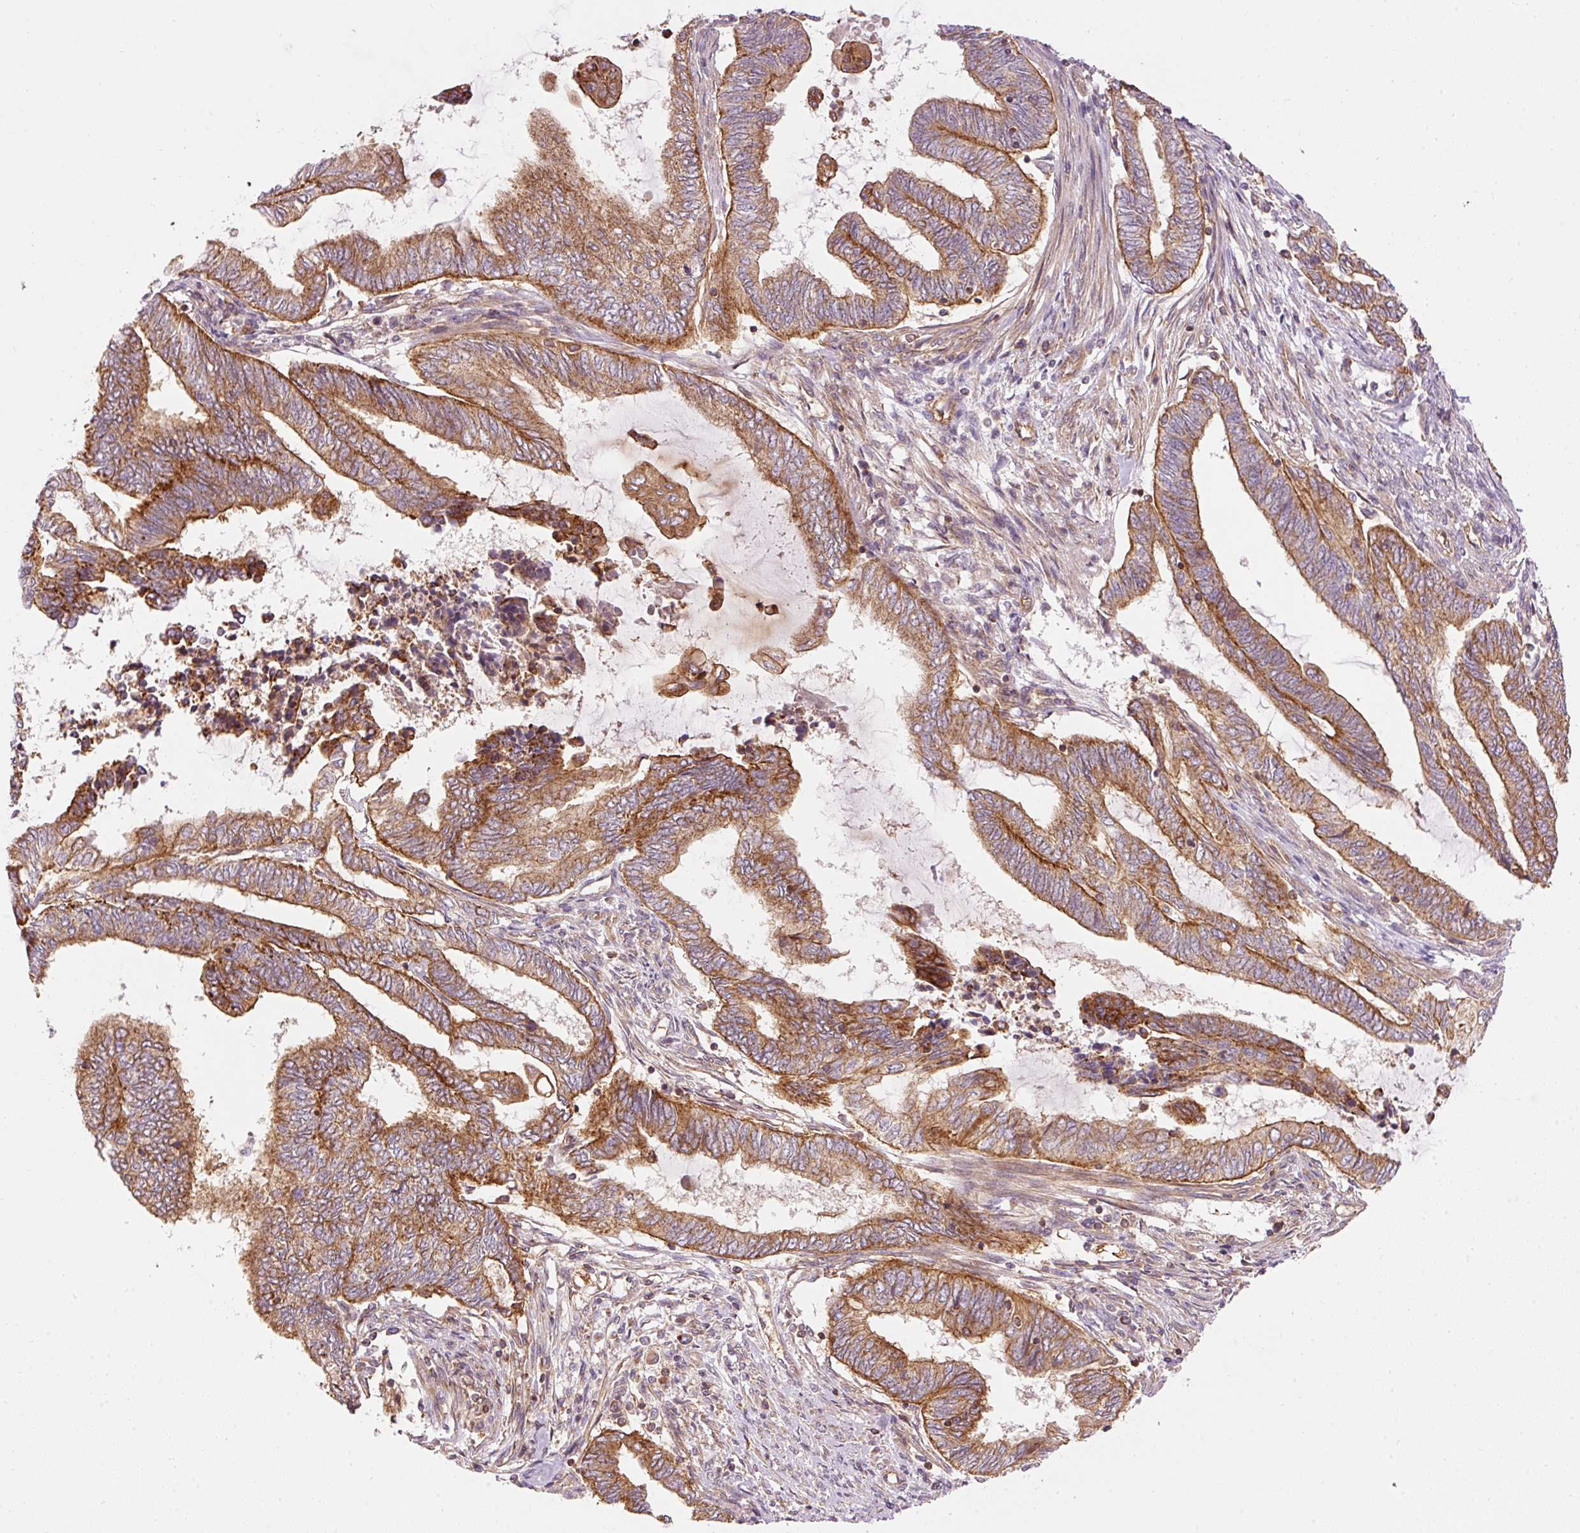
{"staining": {"intensity": "moderate", "quantity": ">75%", "location": "cytoplasmic/membranous"}, "tissue": "endometrial cancer", "cell_type": "Tumor cells", "image_type": "cancer", "snomed": [{"axis": "morphology", "description": "Adenocarcinoma, NOS"}, {"axis": "topography", "description": "Uterus"}, {"axis": "topography", "description": "Endometrium"}], "caption": "Adenocarcinoma (endometrial) tissue displays moderate cytoplasmic/membranous staining in approximately >75% of tumor cells, visualized by immunohistochemistry. (DAB (3,3'-diaminobenzidine) = brown stain, brightfield microscopy at high magnification).", "gene": "ADCY4", "patient": {"sex": "female", "age": 70}}